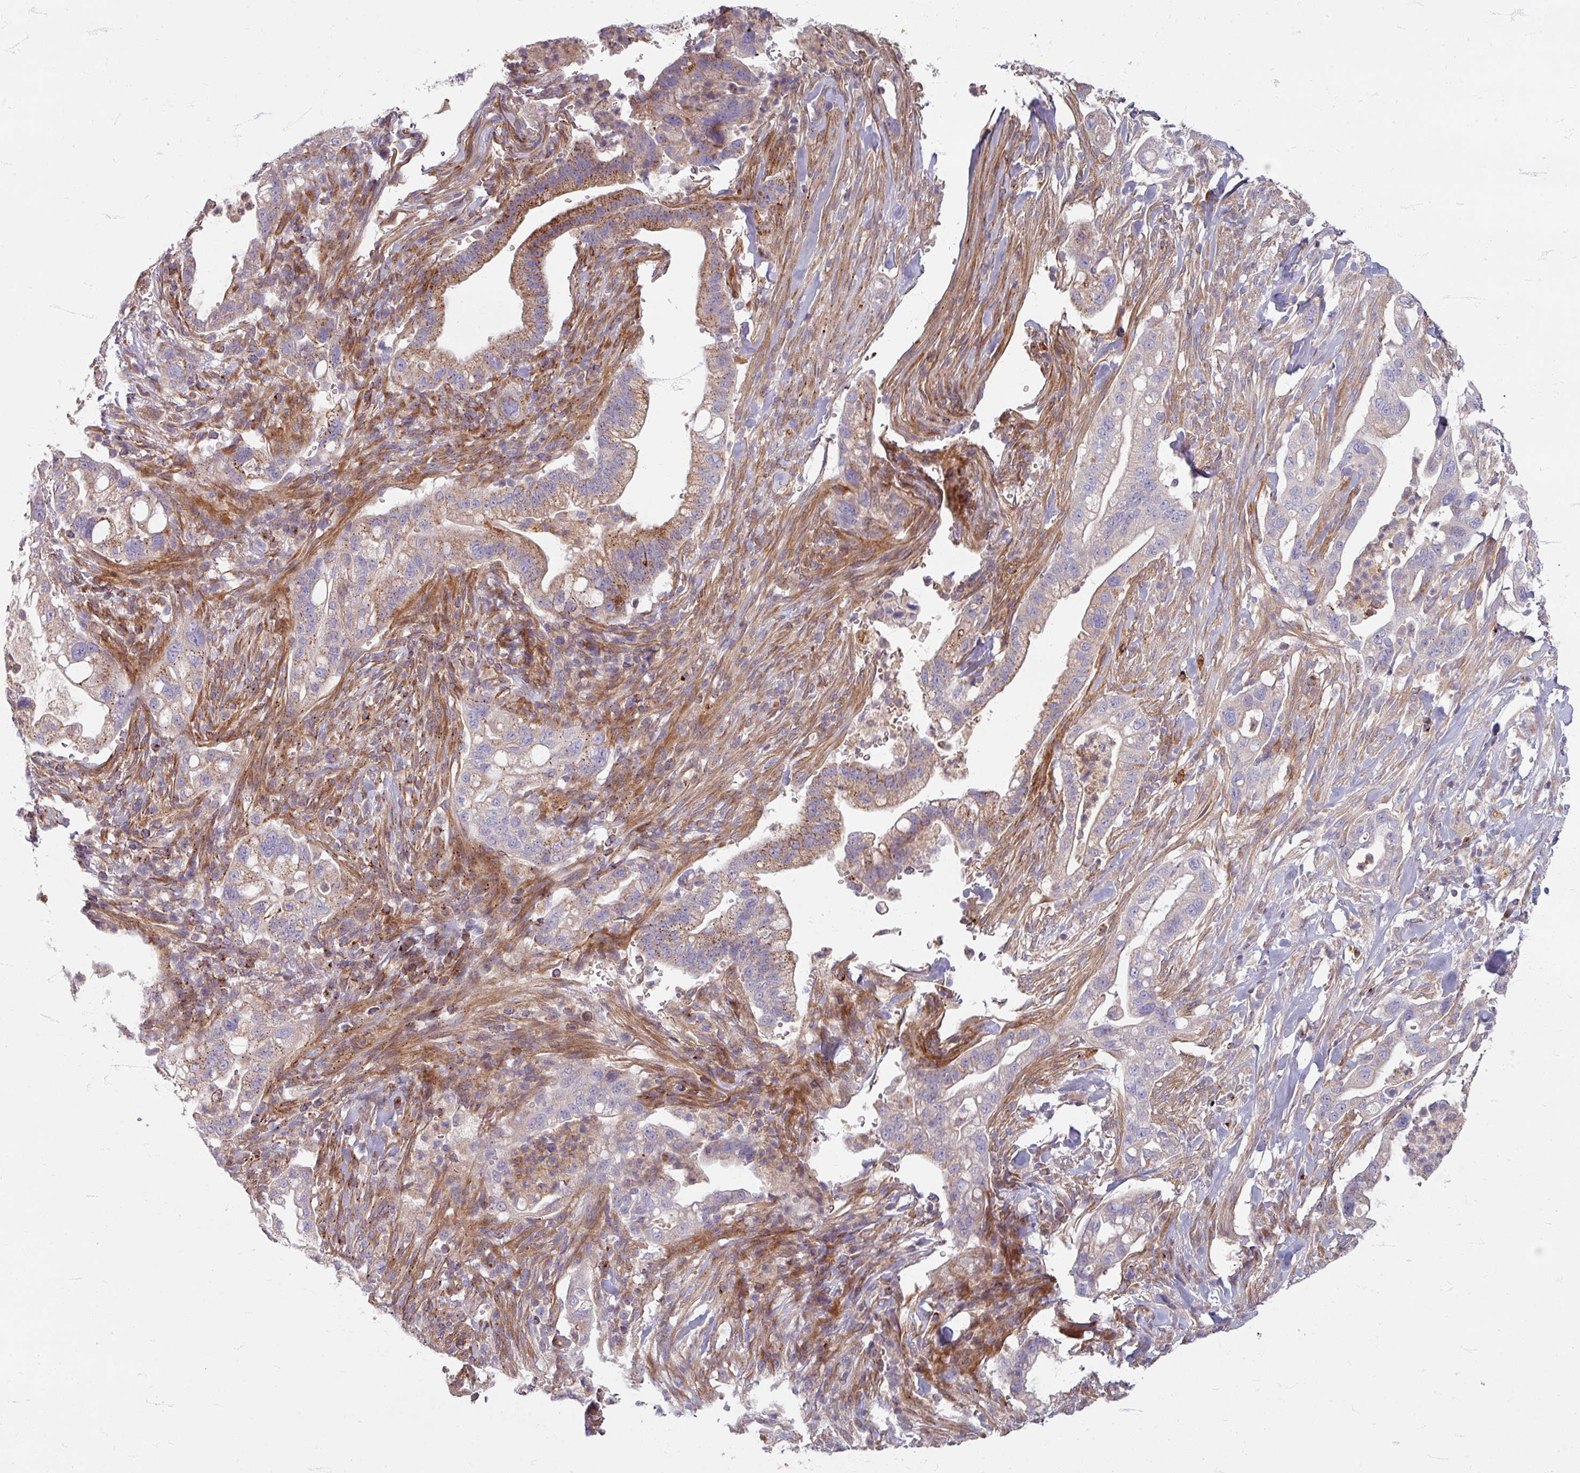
{"staining": {"intensity": "moderate", "quantity": "<25%", "location": "cytoplasmic/membranous"}, "tissue": "pancreatic cancer", "cell_type": "Tumor cells", "image_type": "cancer", "snomed": [{"axis": "morphology", "description": "Adenocarcinoma, NOS"}, {"axis": "topography", "description": "Pancreas"}], "caption": "There is low levels of moderate cytoplasmic/membranous expression in tumor cells of adenocarcinoma (pancreatic), as demonstrated by immunohistochemical staining (brown color).", "gene": "GABARAPL1", "patient": {"sex": "male", "age": 44}}